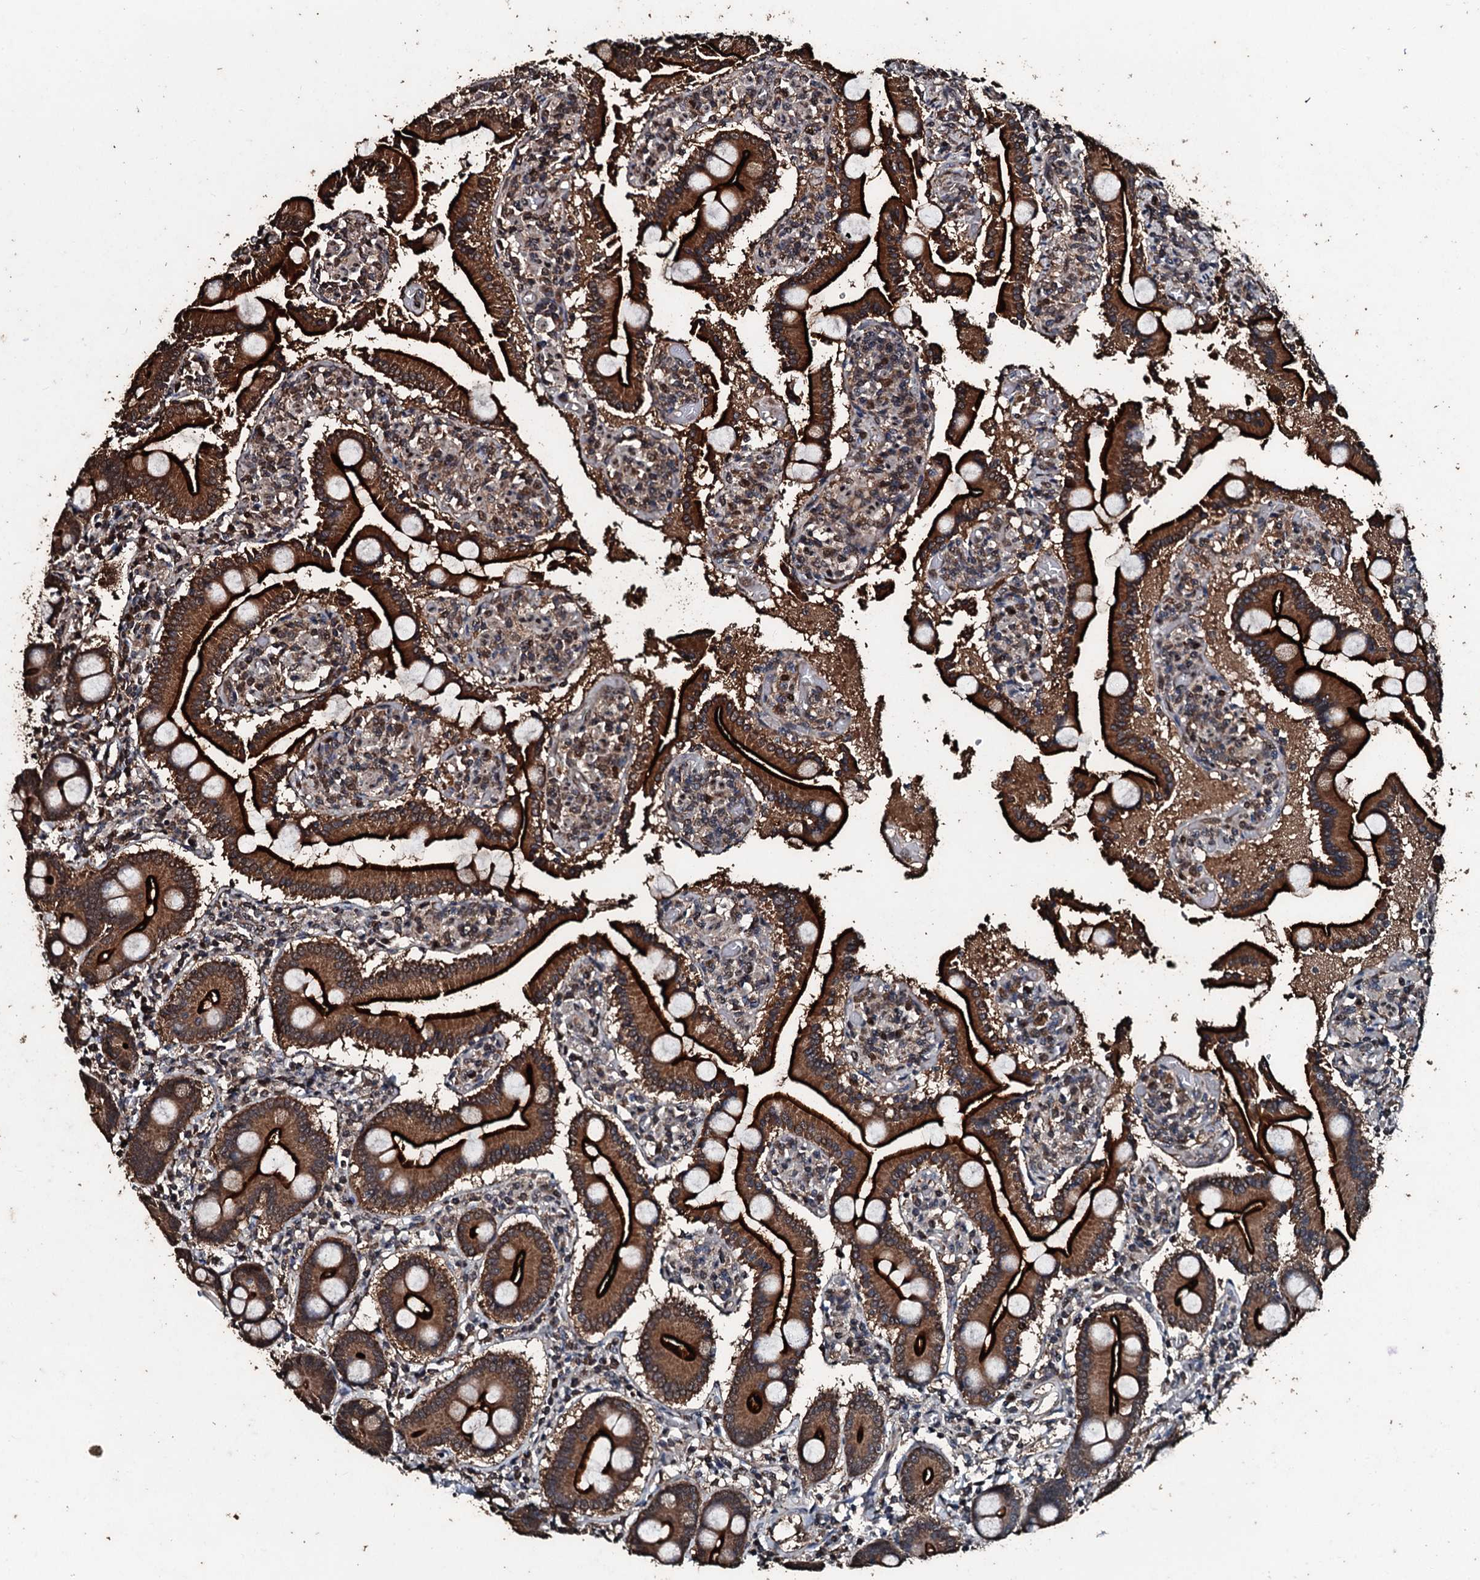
{"staining": {"intensity": "strong", "quantity": ">75%", "location": "cytoplasmic/membranous"}, "tissue": "duodenum", "cell_type": "Glandular cells", "image_type": "normal", "snomed": [{"axis": "morphology", "description": "Normal tissue, NOS"}, {"axis": "topography", "description": "Duodenum"}], "caption": "Immunohistochemical staining of normal duodenum reveals high levels of strong cytoplasmic/membranous staining in about >75% of glandular cells.", "gene": "FAAP24", "patient": {"sex": "male", "age": 55}}